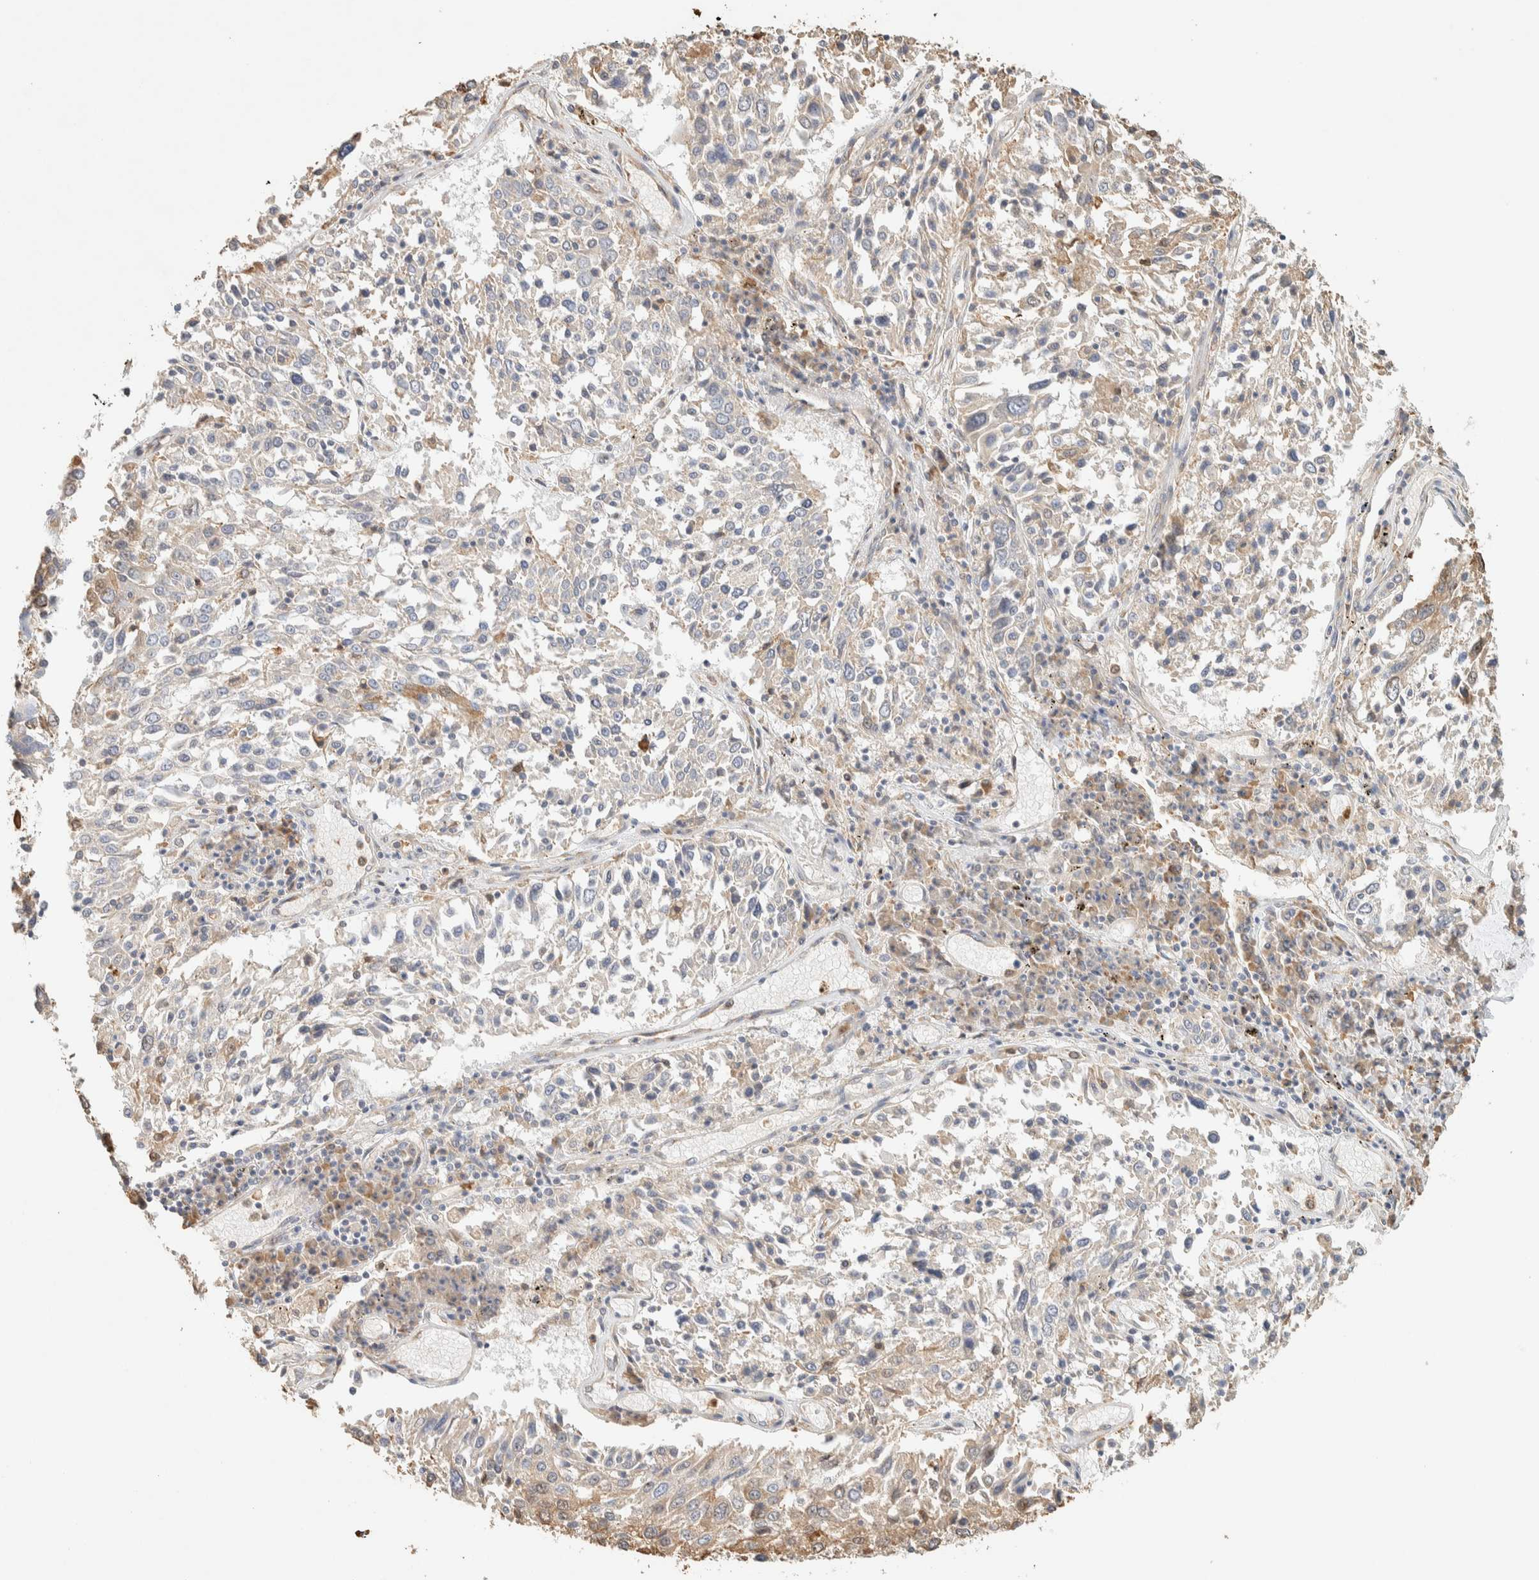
{"staining": {"intensity": "negative", "quantity": "none", "location": "none"}, "tissue": "lung cancer", "cell_type": "Tumor cells", "image_type": "cancer", "snomed": [{"axis": "morphology", "description": "Squamous cell carcinoma, NOS"}, {"axis": "topography", "description": "Lung"}], "caption": "High power microscopy photomicrograph of an IHC photomicrograph of squamous cell carcinoma (lung), revealing no significant positivity in tumor cells. (DAB (3,3'-diaminobenzidine) immunohistochemistry visualized using brightfield microscopy, high magnification).", "gene": "TTC3", "patient": {"sex": "male", "age": 65}}